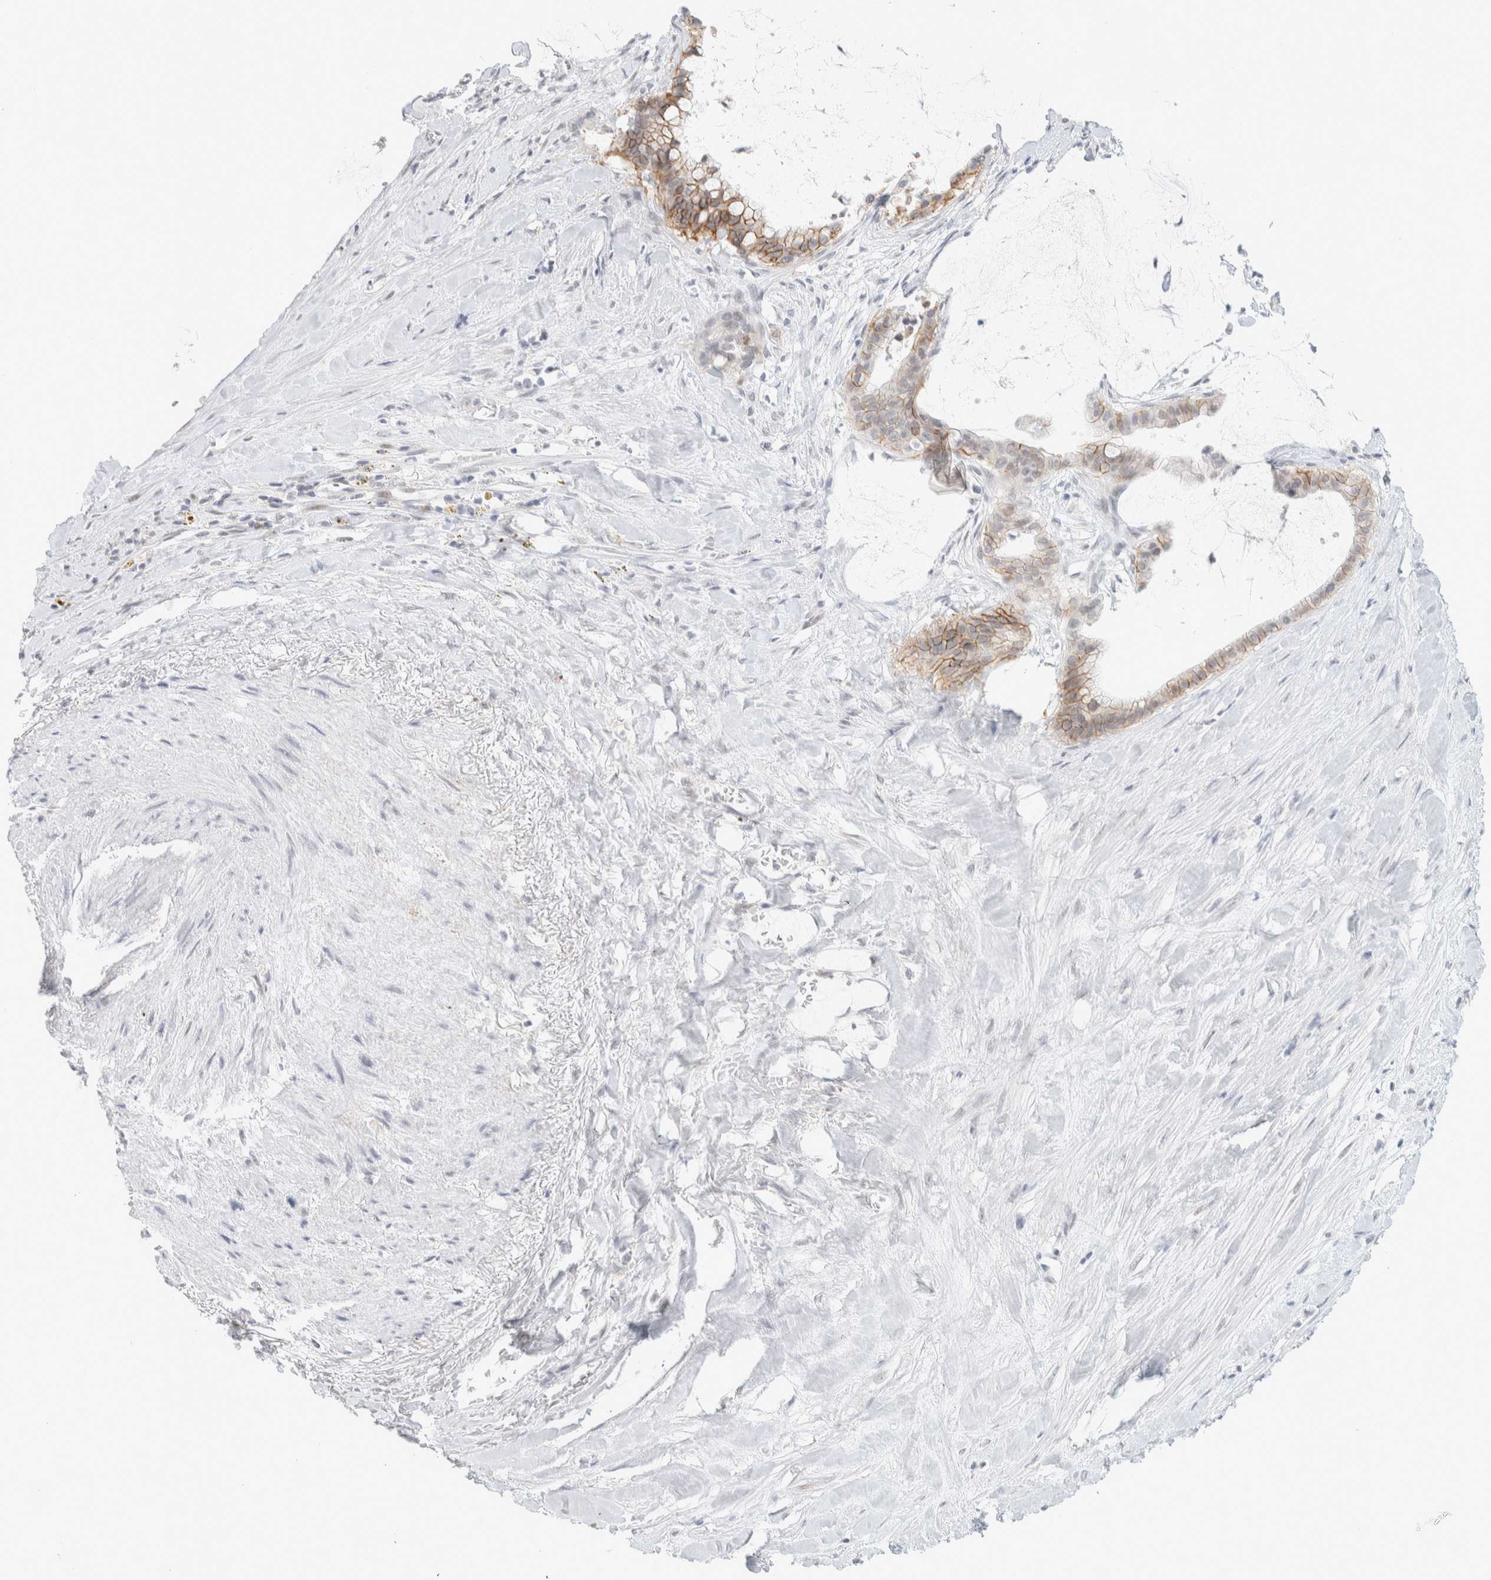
{"staining": {"intensity": "moderate", "quantity": ">75%", "location": "cytoplasmic/membranous"}, "tissue": "pancreatic cancer", "cell_type": "Tumor cells", "image_type": "cancer", "snomed": [{"axis": "morphology", "description": "Adenocarcinoma, NOS"}, {"axis": "topography", "description": "Pancreas"}], "caption": "Immunohistochemistry (IHC) of adenocarcinoma (pancreatic) shows medium levels of moderate cytoplasmic/membranous staining in about >75% of tumor cells. The protein is shown in brown color, while the nuclei are stained blue.", "gene": "CDH17", "patient": {"sex": "male", "age": 41}}